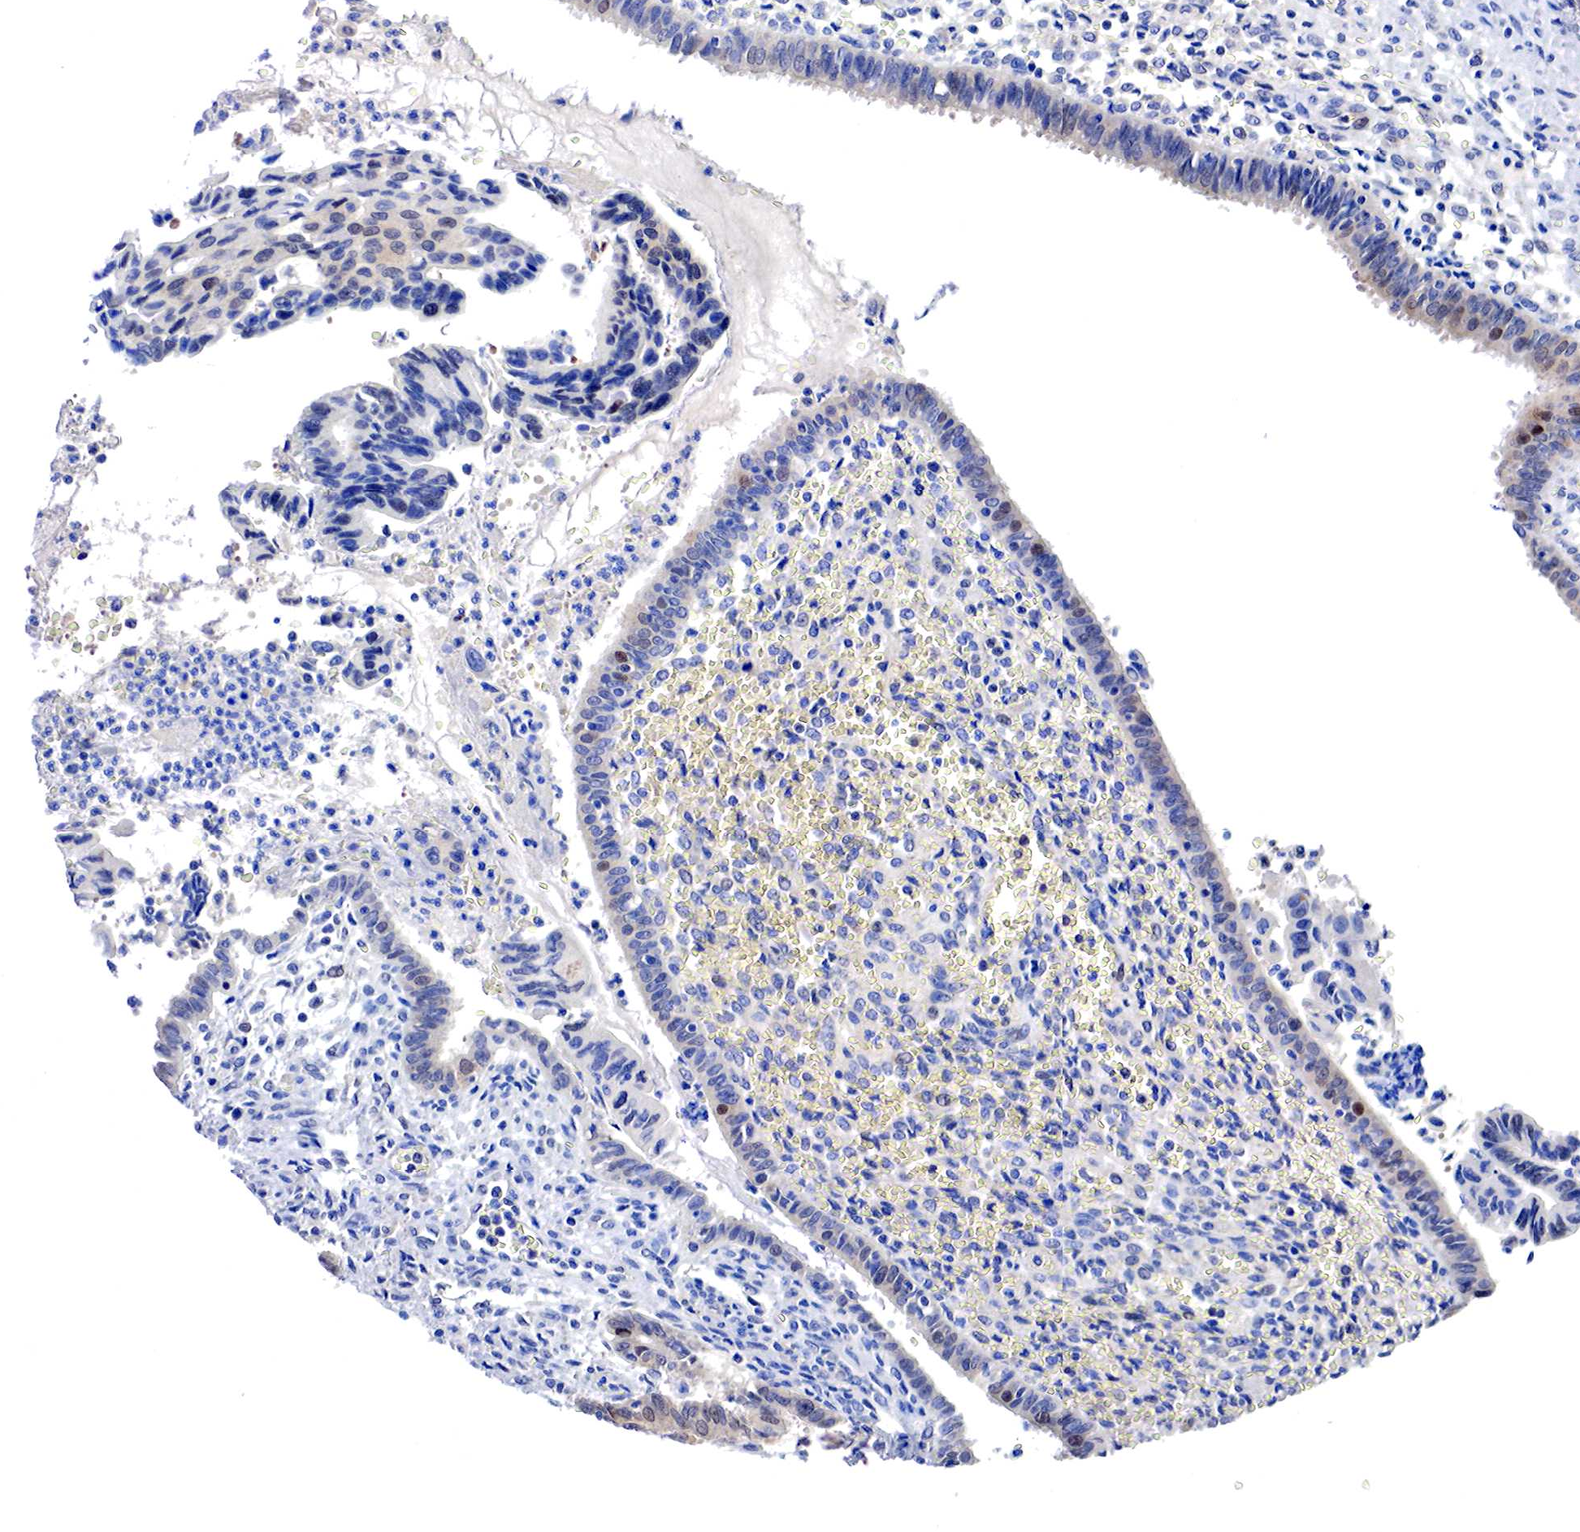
{"staining": {"intensity": "weak", "quantity": "<25%", "location": "cytoplasmic/membranous"}, "tissue": "cervical cancer", "cell_type": "Tumor cells", "image_type": "cancer", "snomed": [{"axis": "morphology", "description": "Normal tissue, NOS"}, {"axis": "morphology", "description": "Adenocarcinoma, NOS"}, {"axis": "topography", "description": "Cervix"}], "caption": "Human cervical adenocarcinoma stained for a protein using immunohistochemistry (IHC) shows no staining in tumor cells.", "gene": "PABIR2", "patient": {"sex": "female", "age": 34}}